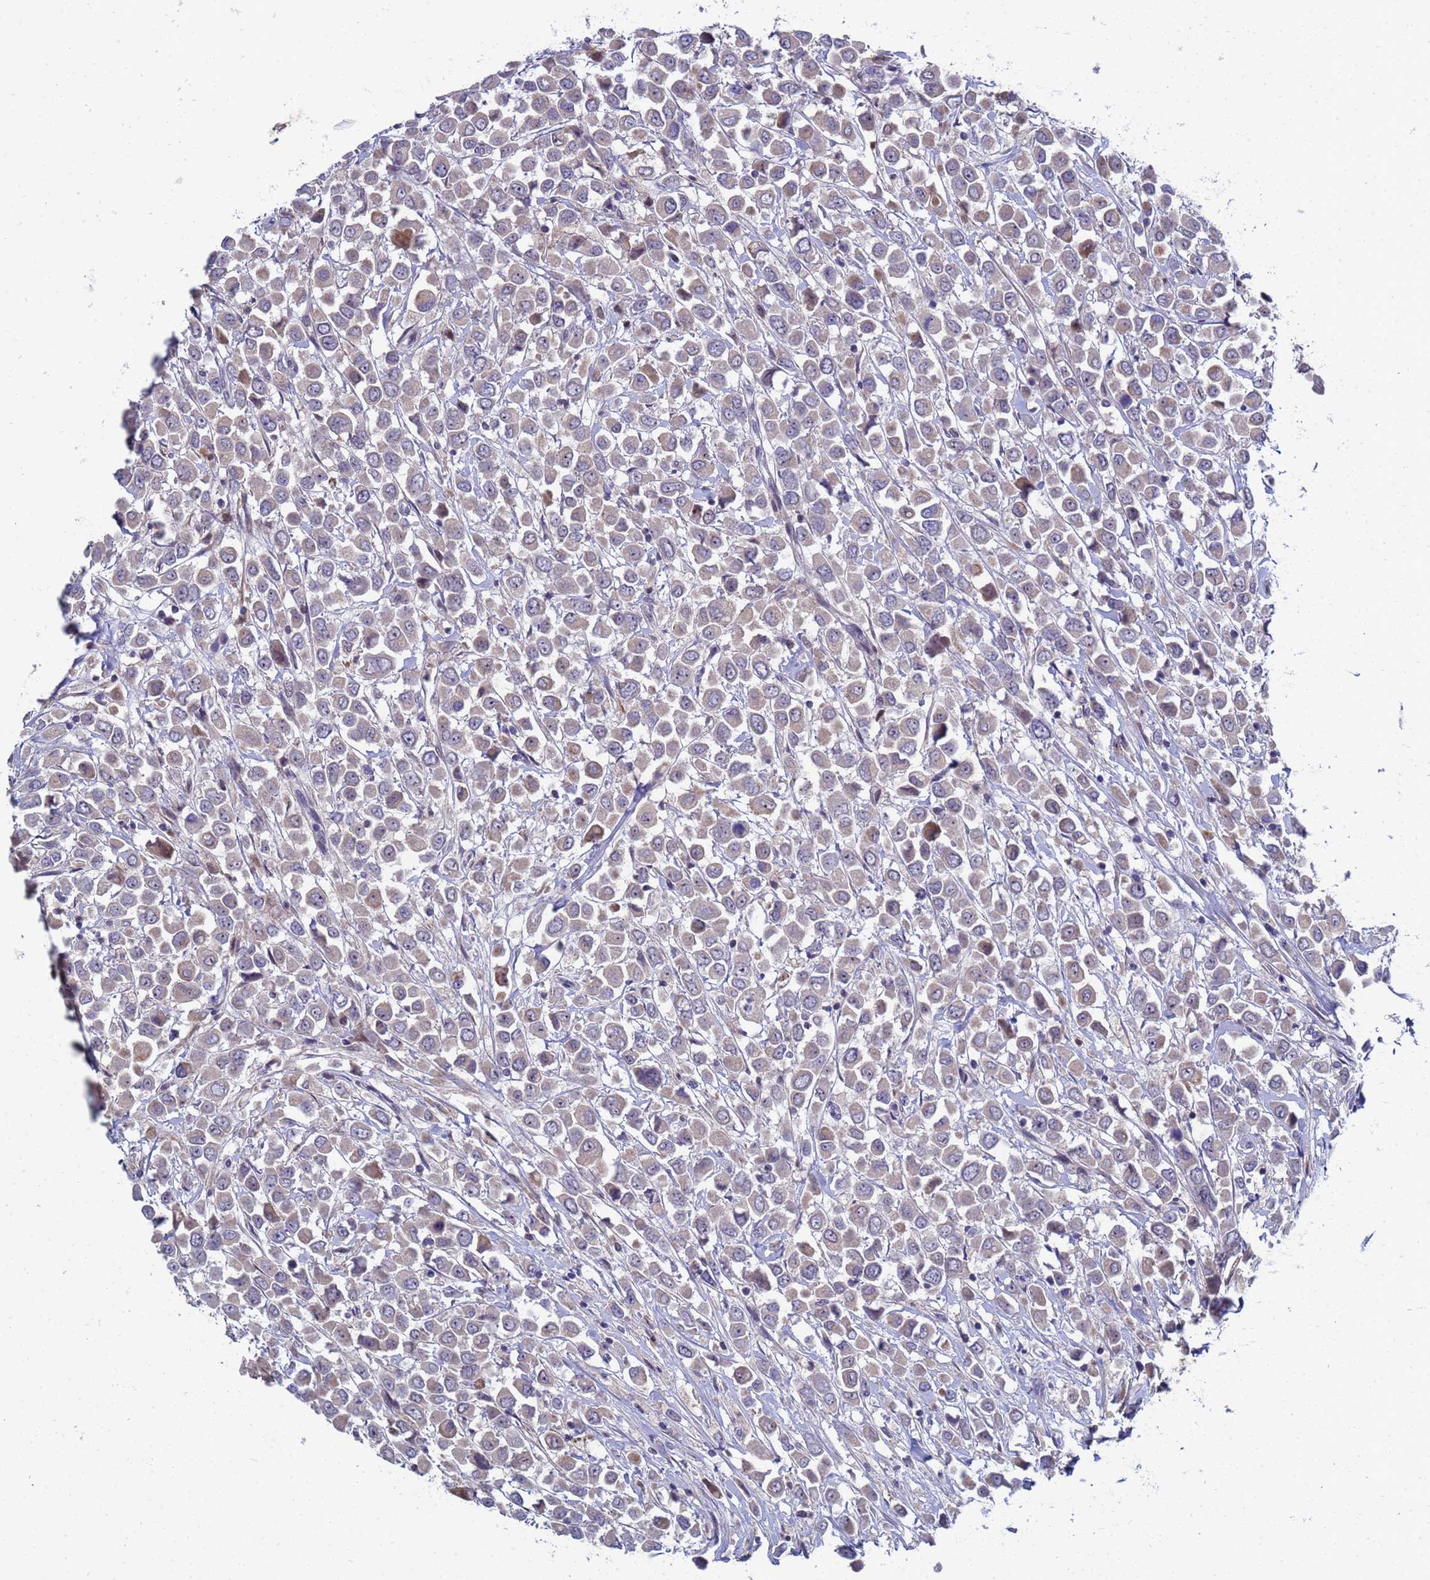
{"staining": {"intensity": "weak", "quantity": "25%-75%", "location": "cytoplasmic/membranous"}, "tissue": "breast cancer", "cell_type": "Tumor cells", "image_type": "cancer", "snomed": [{"axis": "morphology", "description": "Duct carcinoma"}, {"axis": "topography", "description": "Breast"}], "caption": "Protein analysis of breast cancer (invasive ductal carcinoma) tissue shows weak cytoplasmic/membranous positivity in approximately 25%-75% of tumor cells.", "gene": "ENOSF1", "patient": {"sex": "female", "age": 61}}